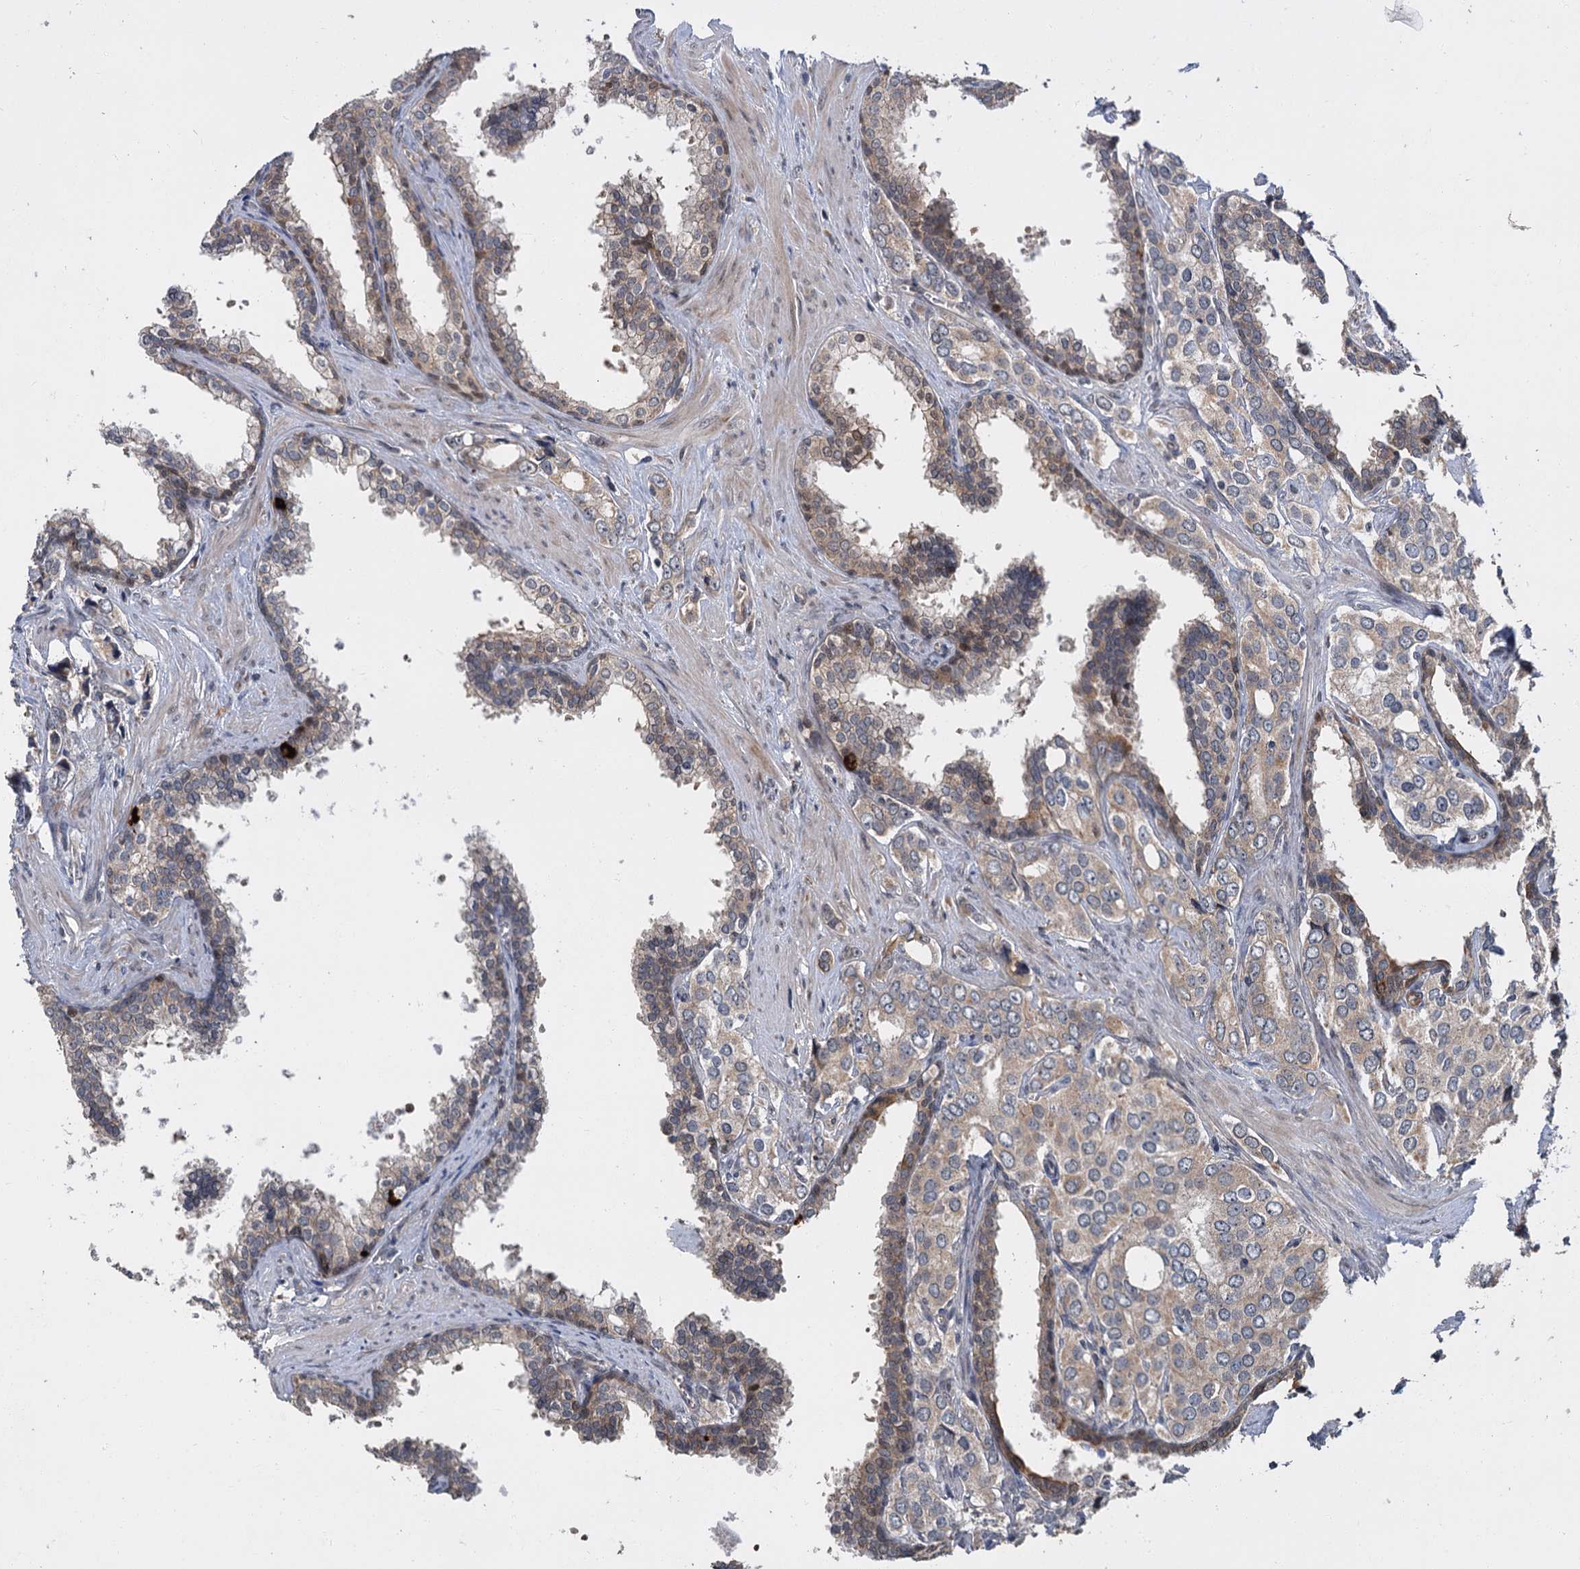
{"staining": {"intensity": "weak", "quantity": "<25%", "location": "cytoplasmic/membranous"}, "tissue": "prostate cancer", "cell_type": "Tumor cells", "image_type": "cancer", "snomed": [{"axis": "morphology", "description": "Adenocarcinoma, High grade"}, {"axis": "topography", "description": "Prostate"}], "caption": "An immunohistochemistry (IHC) photomicrograph of prostate high-grade adenocarcinoma is shown. There is no staining in tumor cells of prostate high-grade adenocarcinoma. (IHC, brightfield microscopy, high magnification).", "gene": "KANSL2", "patient": {"sex": "male", "age": 66}}